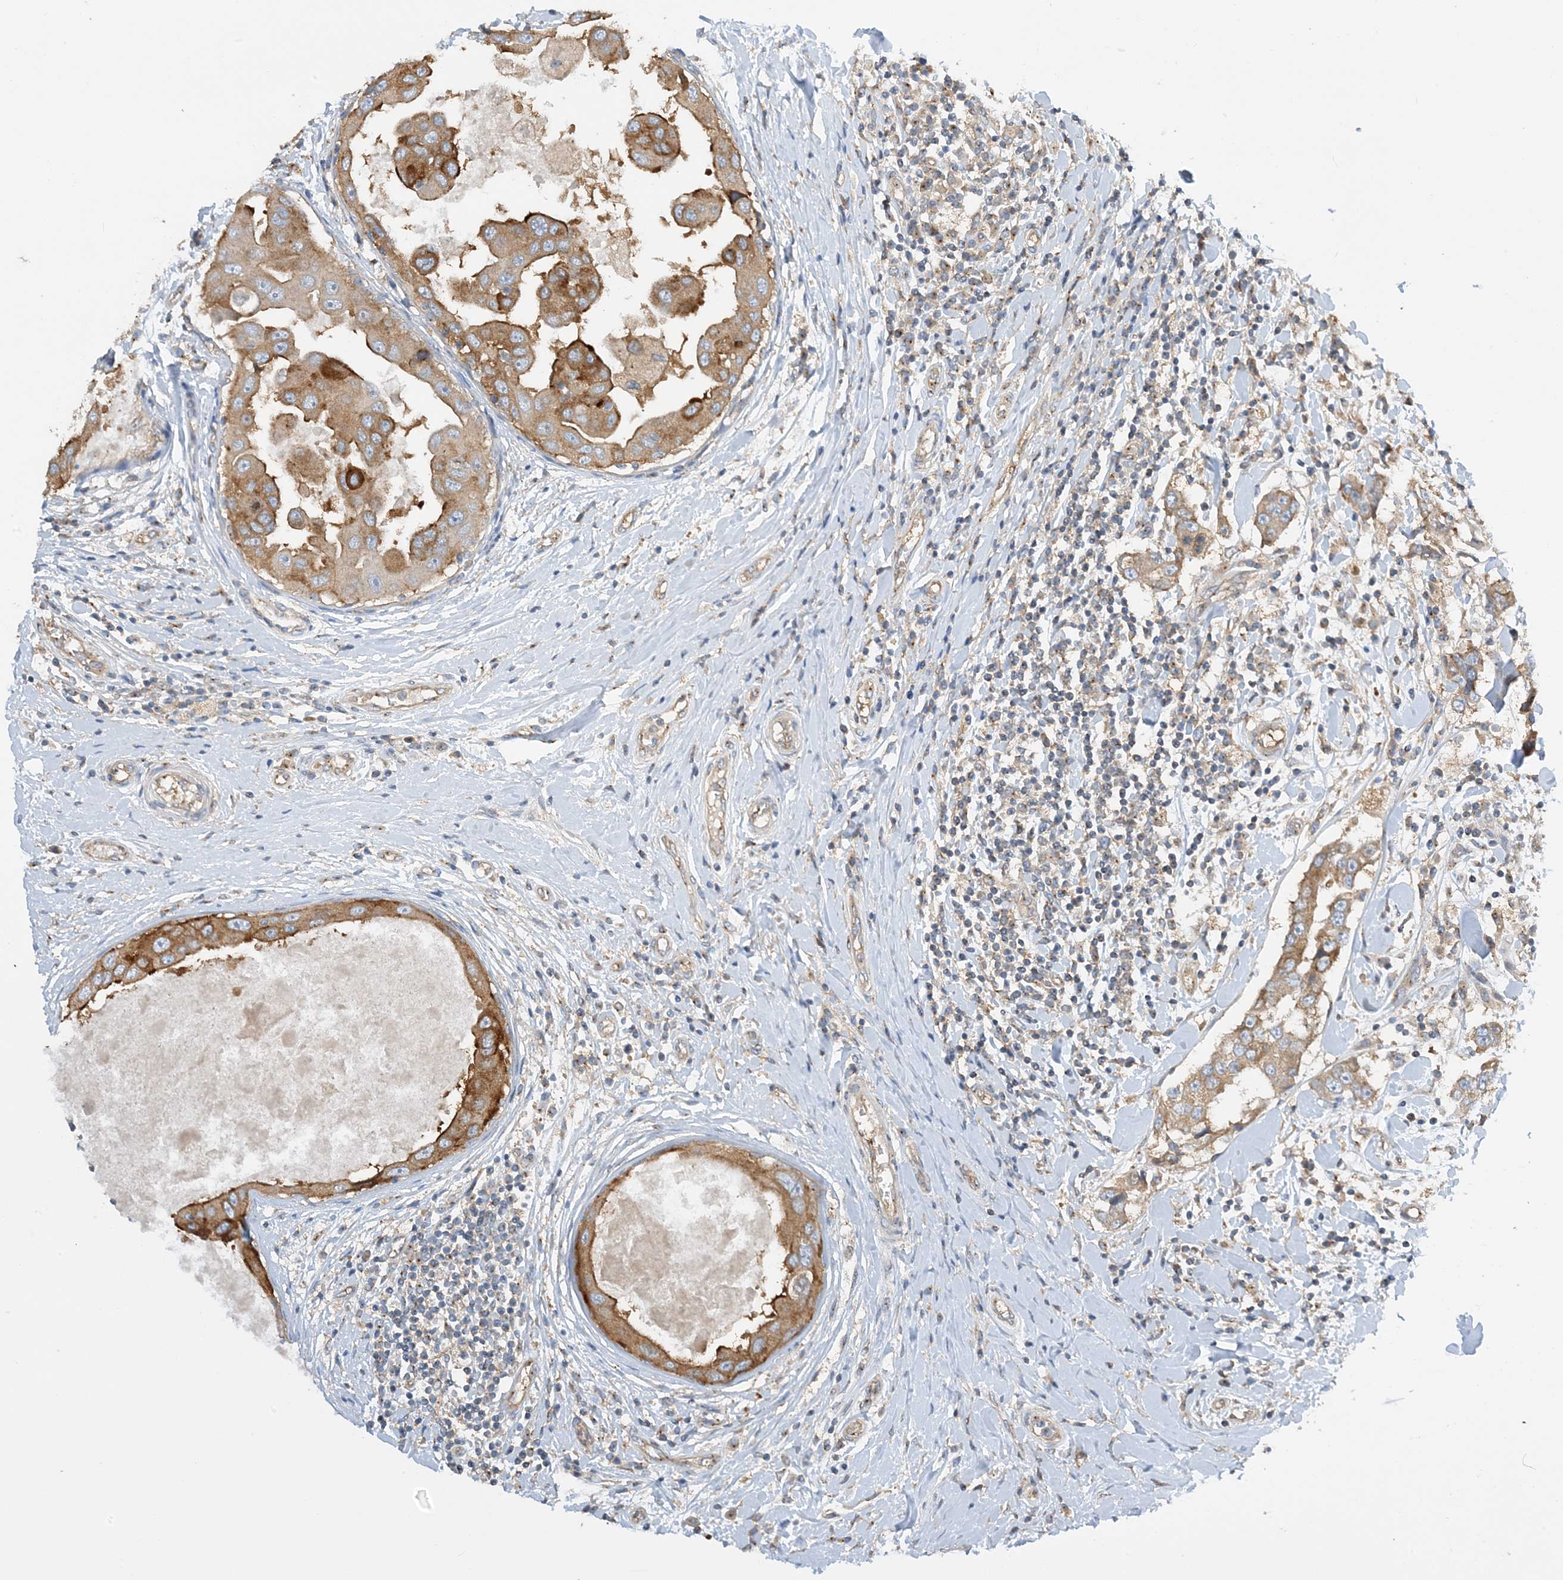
{"staining": {"intensity": "moderate", "quantity": ">75%", "location": "cytoplasmic/membranous"}, "tissue": "breast cancer", "cell_type": "Tumor cells", "image_type": "cancer", "snomed": [{"axis": "morphology", "description": "Duct carcinoma"}, {"axis": "topography", "description": "Breast"}], "caption": "The photomicrograph shows immunohistochemical staining of breast cancer (intraductal carcinoma). There is moderate cytoplasmic/membranous positivity is appreciated in approximately >75% of tumor cells. (DAB IHC, brown staining for protein, blue staining for nuclei).", "gene": "SIDT1", "patient": {"sex": "female", "age": 27}}